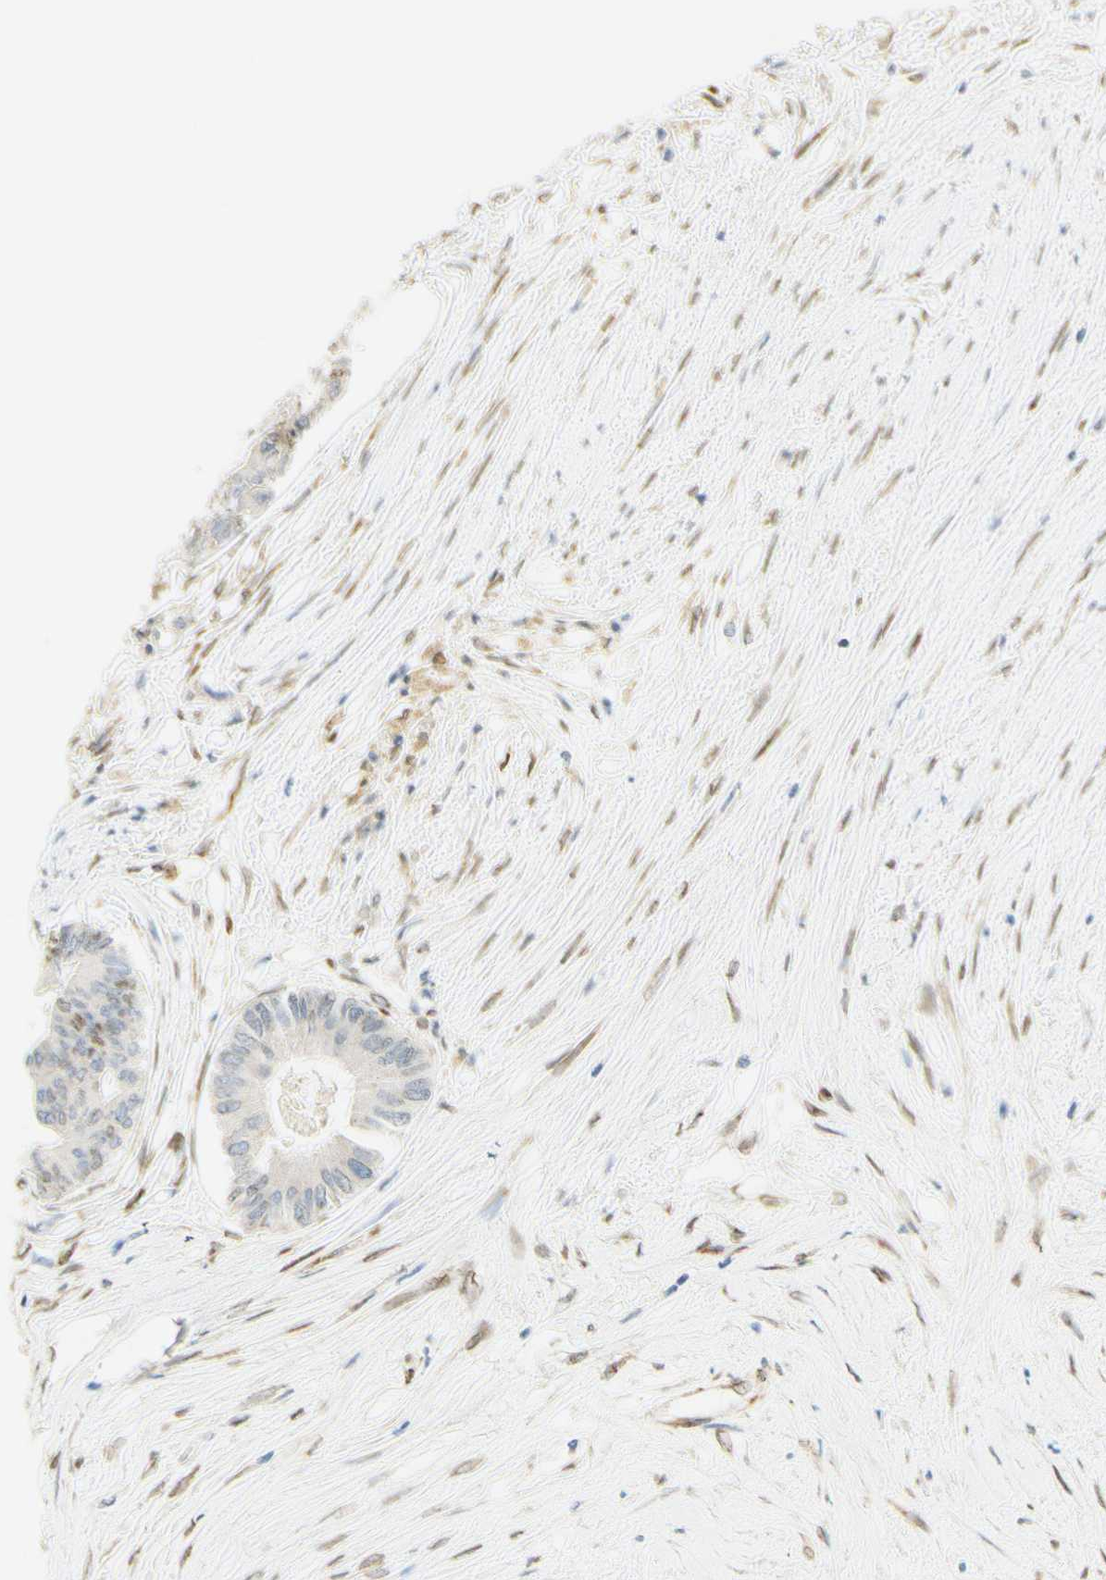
{"staining": {"intensity": "moderate", "quantity": "<25%", "location": "nuclear"}, "tissue": "colorectal cancer", "cell_type": "Tumor cells", "image_type": "cancer", "snomed": [{"axis": "morphology", "description": "Adenocarcinoma, NOS"}, {"axis": "topography", "description": "Rectum"}], "caption": "Adenocarcinoma (colorectal) tissue displays moderate nuclear expression in approximately <25% of tumor cells, visualized by immunohistochemistry.", "gene": "E2F1", "patient": {"sex": "male", "age": 63}}